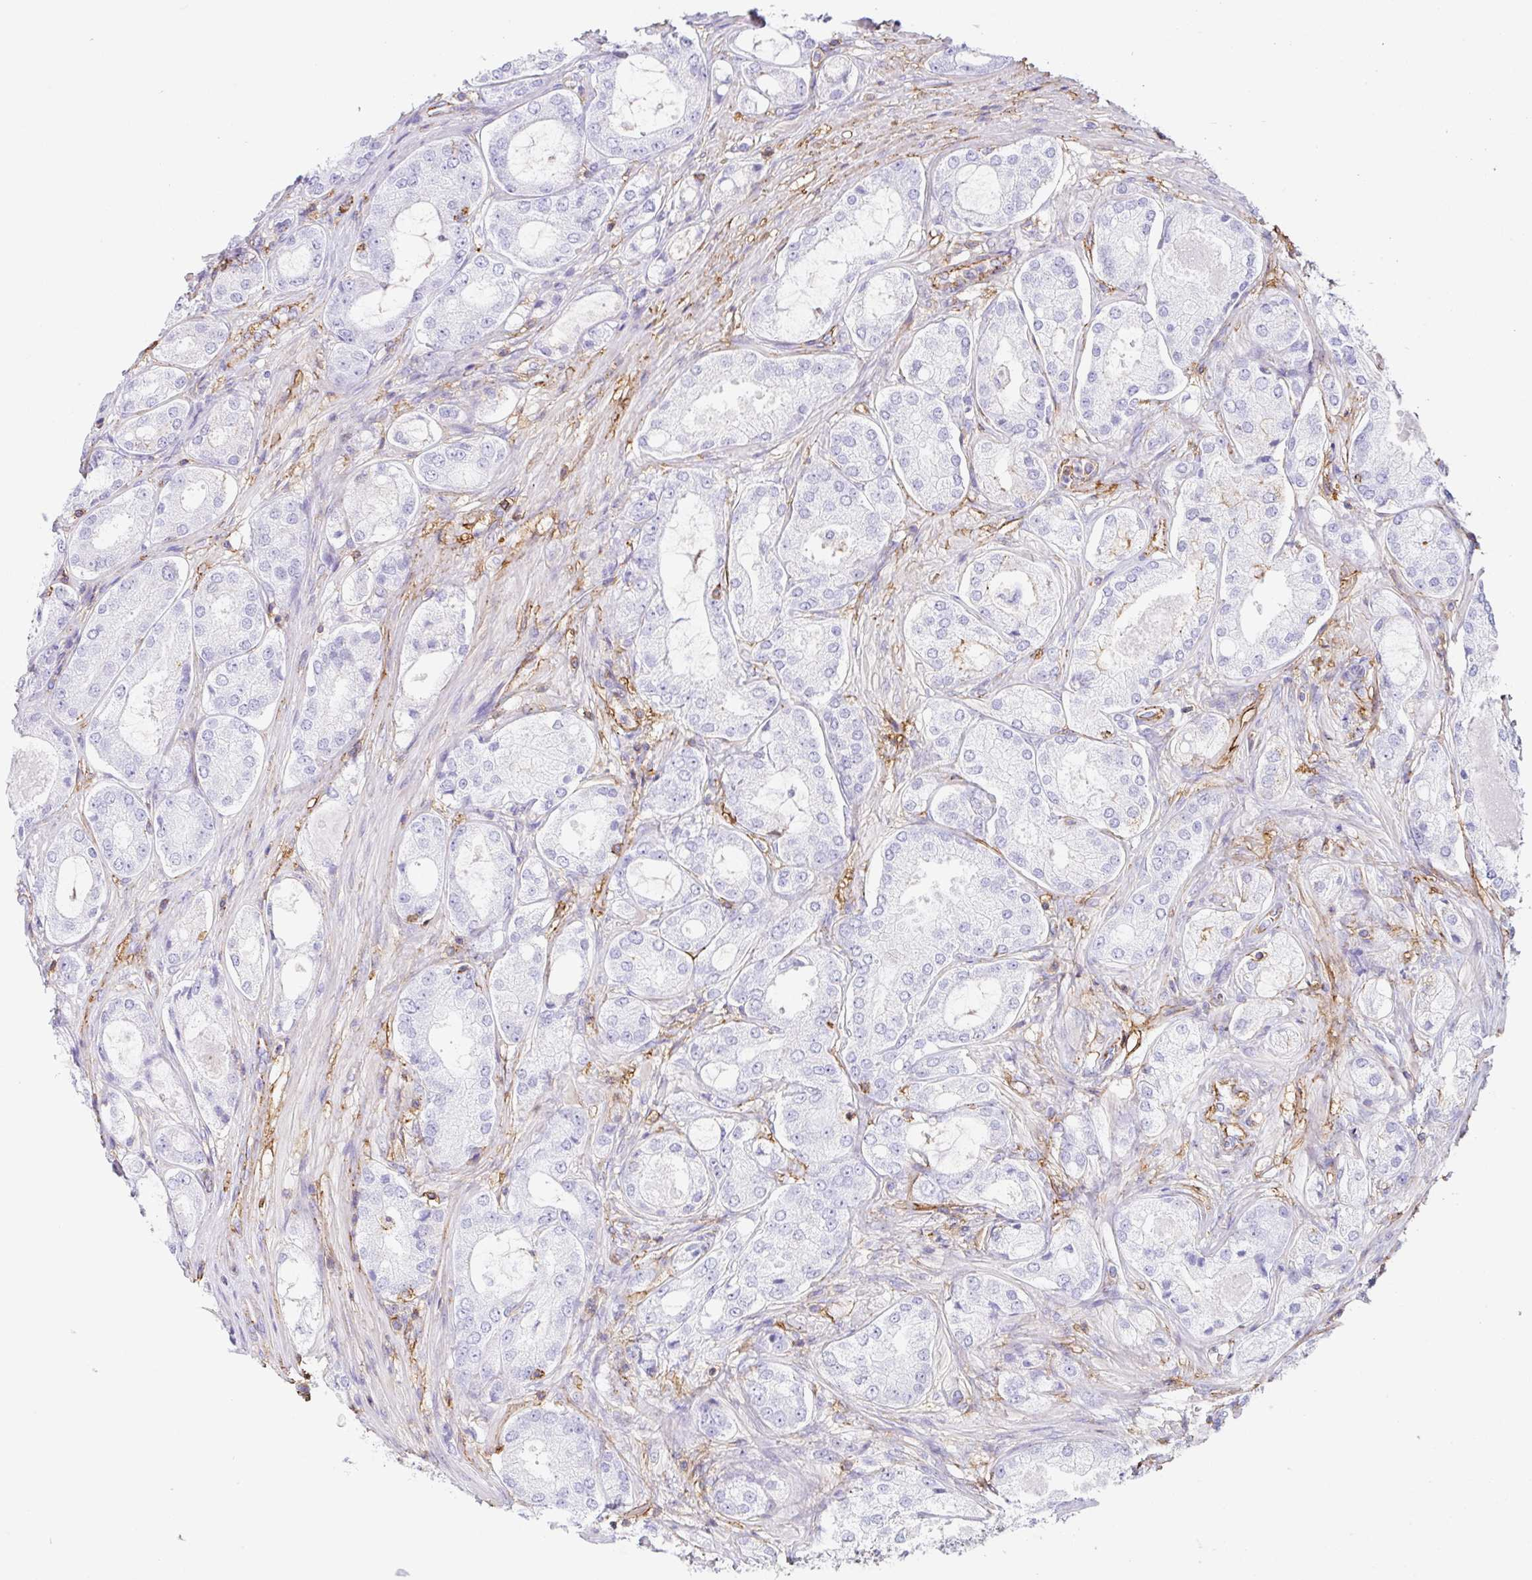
{"staining": {"intensity": "negative", "quantity": "none", "location": "none"}, "tissue": "prostate cancer", "cell_type": "Tumor cells", "image_type": "cancer", "snomed": [{"axis": "morphology", "description": "Adenocarcinoma, Low grade"}, {"axis": "topography", "description": "Prostate"}], "caption": "Human prostate cancer (low-grade adenocarcinoma) stained for a protein using immunohistochemistry displays no positivity in tumor cells.", "gene": "MTTP", "patient": {"sex": "male", "age": 68}}